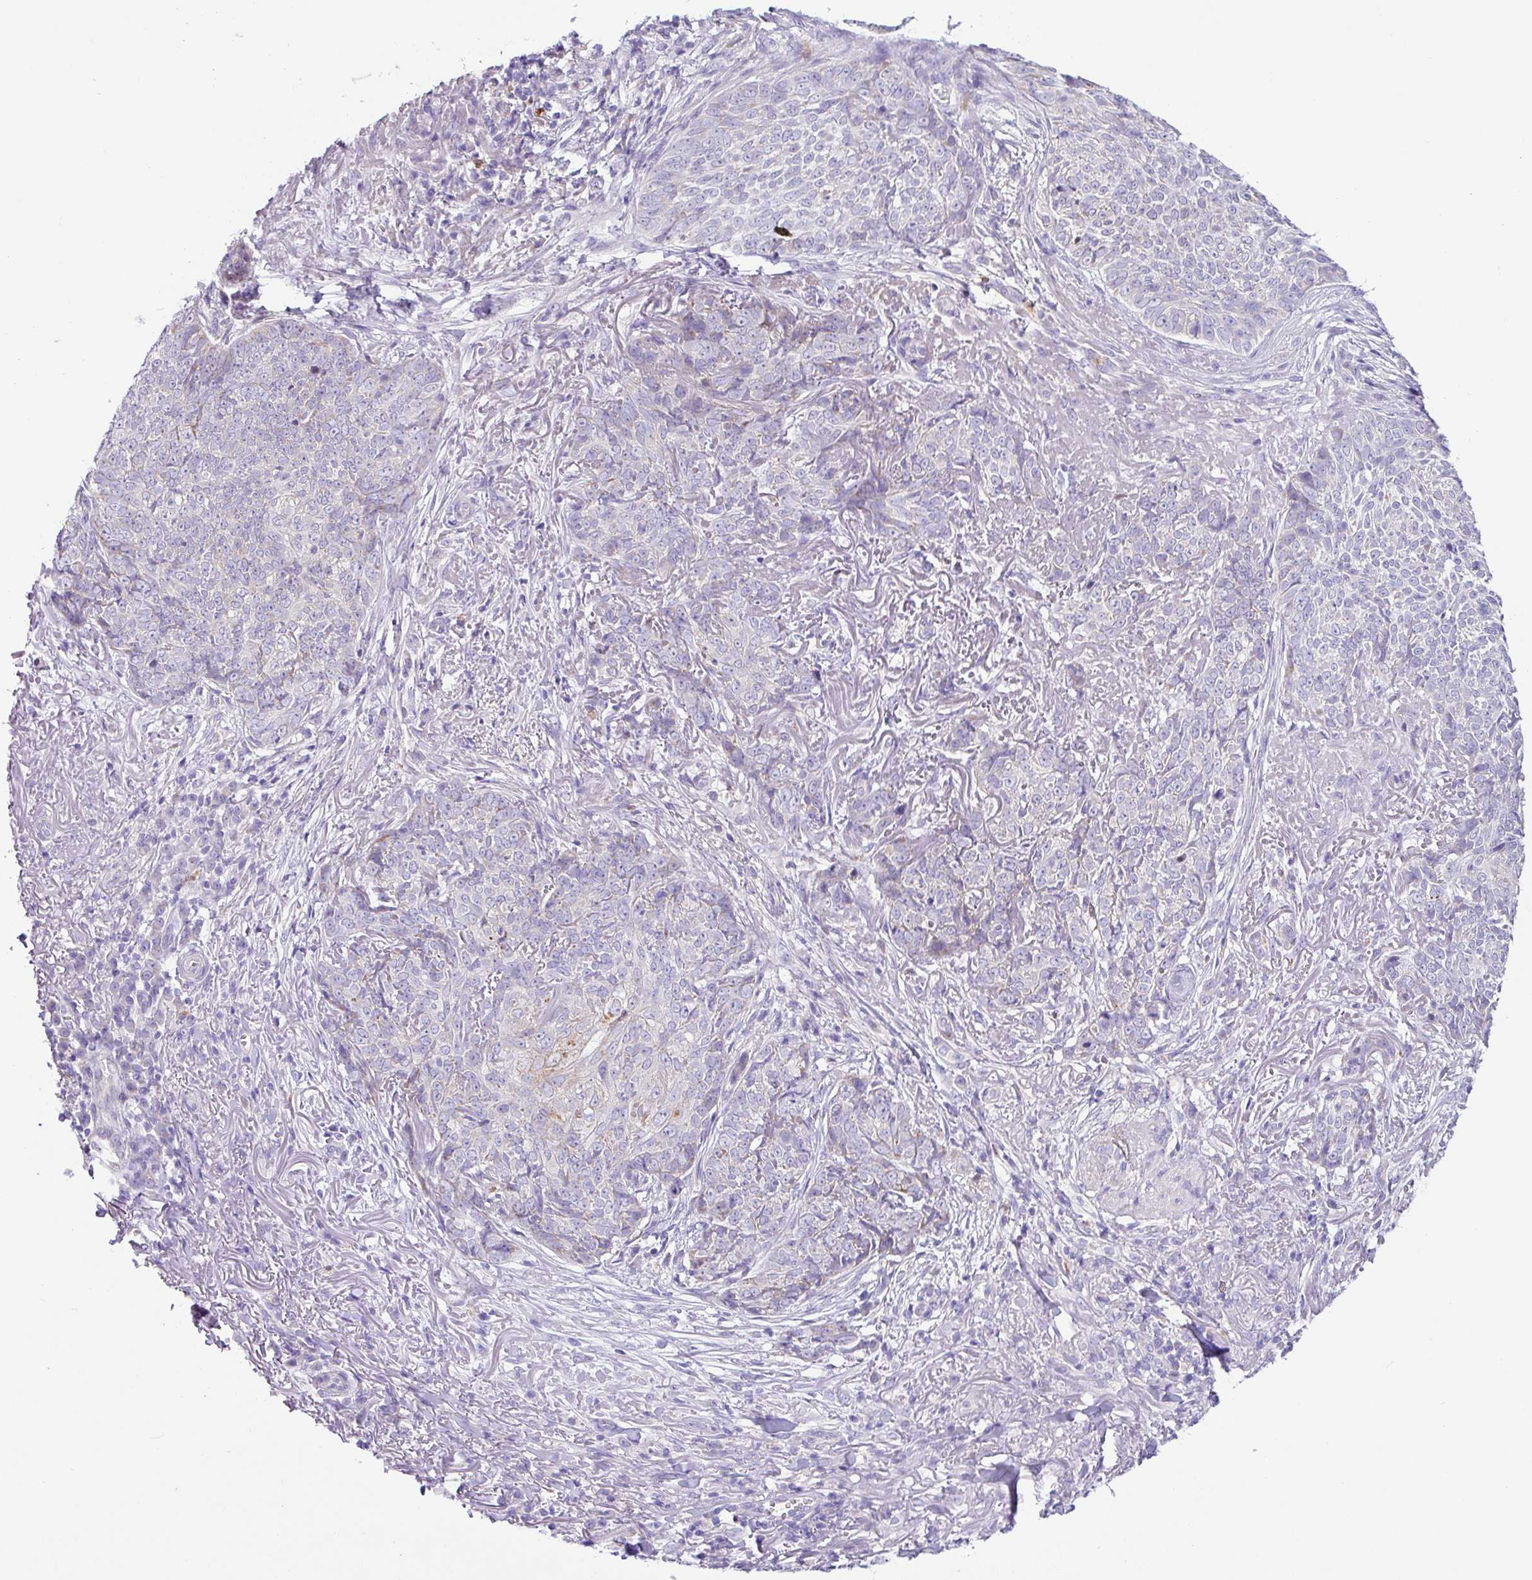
{"staining": {"intensity": "weak", "quantity": "<25%", "location": "cytoplasmic/membranous"}, "tissue": "skin cancer", "cell_type": "Tumor cells", "image_type": "cancer", "snomed": [{"axis": "morphology", "description": "Basal cell carcinoma"}, {"axis": "topography", "description": "Skin"}, {"axis": "topography", "description": "Skin of face"}], "caption": "High power microscopy photomicrograph of an immunohistochemistry (IHC) image of skin basal cell carcinoma, revealing no significant positivity in tumor cells. Brightfield microscopy of immunohistochemistry (IHC) stained with DAB (brown) and hematoxylin (blue), captured at high magnification.", "gene": "SH2D3C", "patient": {"sex": "female", "age": 95}}